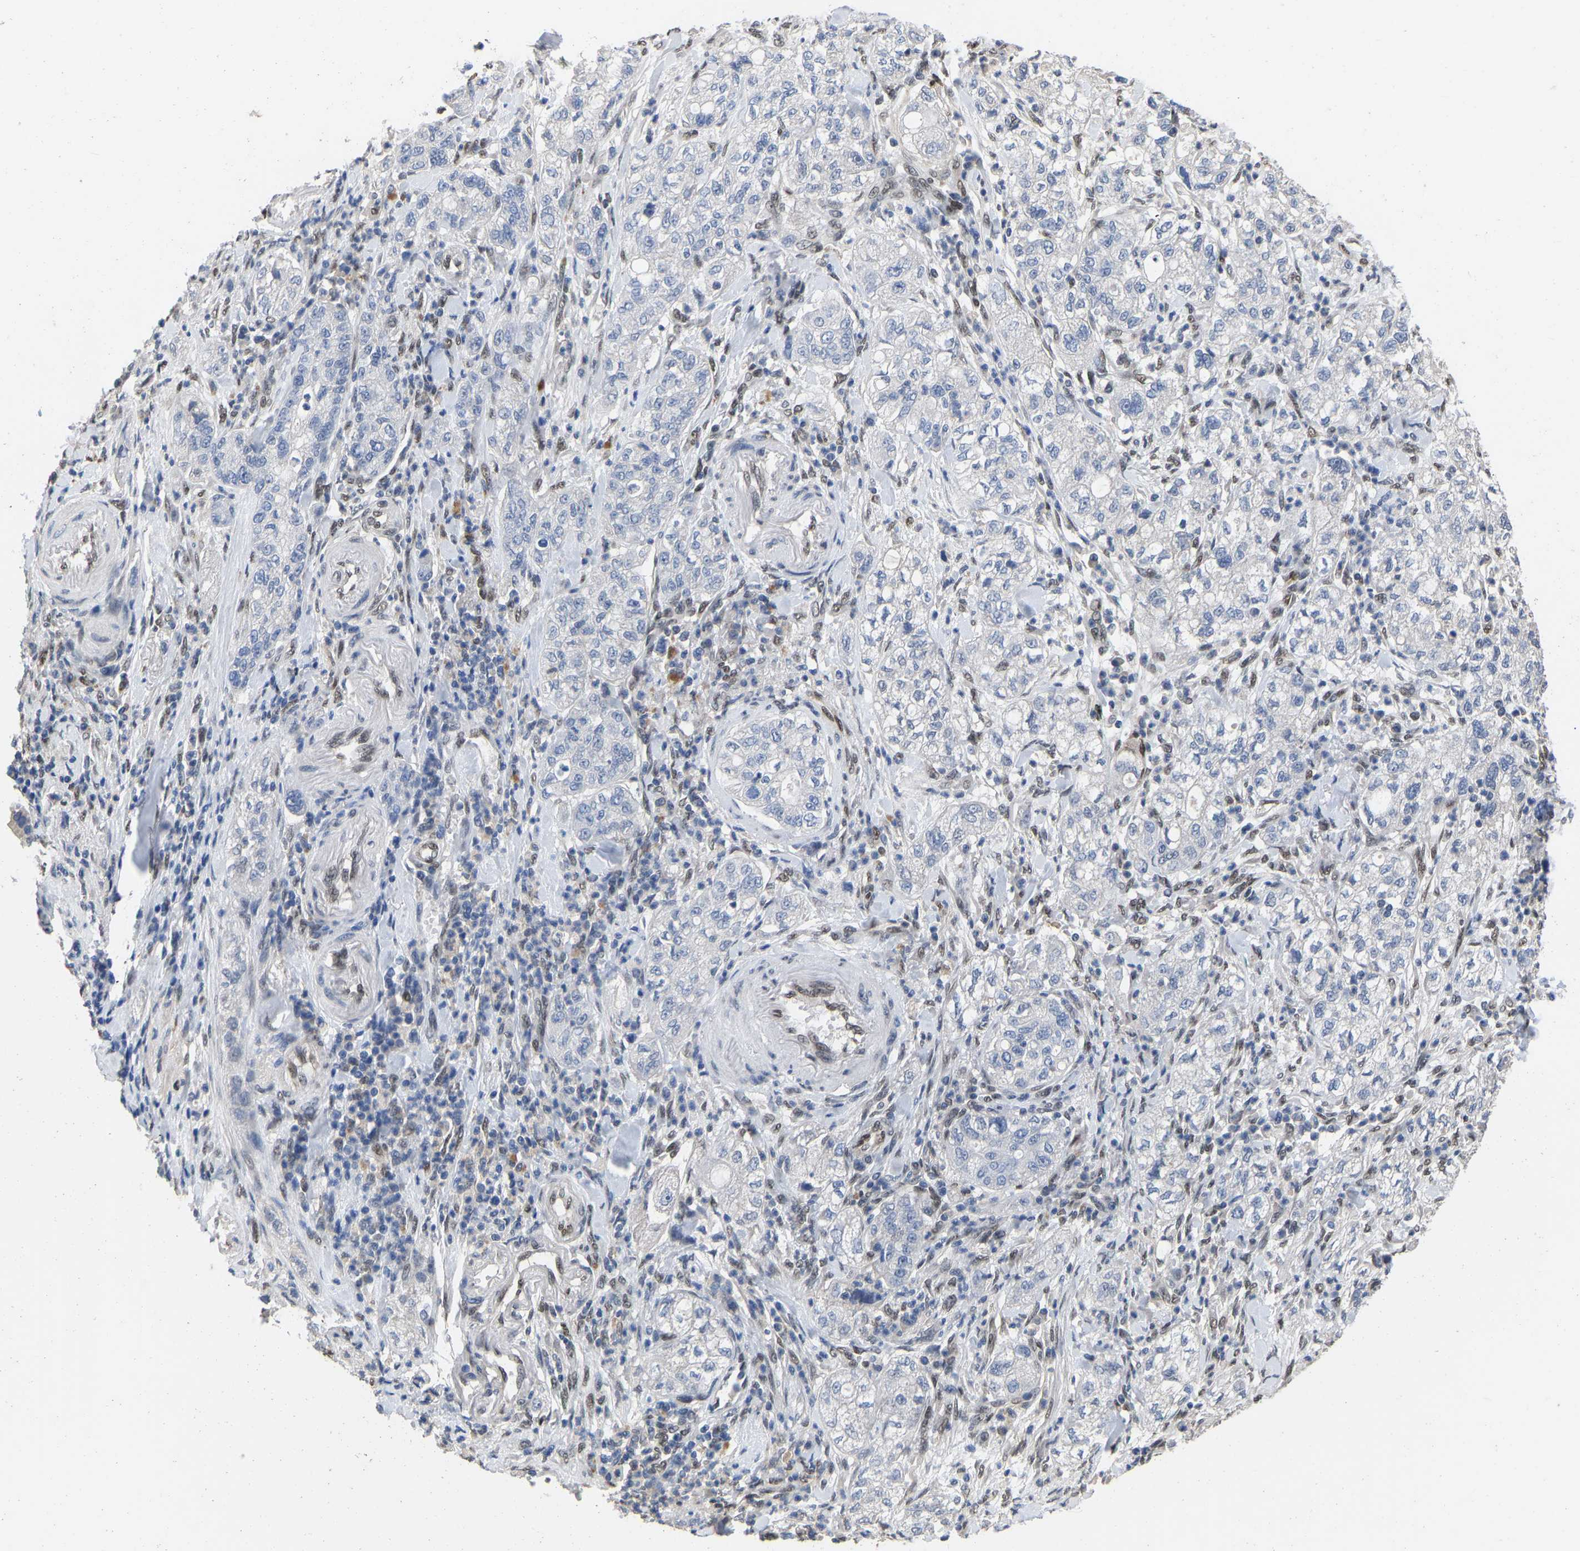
{"staining": {"intensity": "negative", "quantity": "none", "location": "none"}, "tissue": "pancreatic cancer", "cell_type": "Tumor cells", "image_type": "cancer", "snomed": [{"axis": "morphology", "description": "Adenocarcinoma, NOS"}, {"axis": "topography", "description": "Pancreas"}], "caption": "DAB (3,3'-diaminobenzidine) immunohistochemical staining of human adenocarcinoma (pancreatic) displays no significant staining in tumor cells.", "gene": "QKI", "patient": {"sex": "female", "age": 78}}